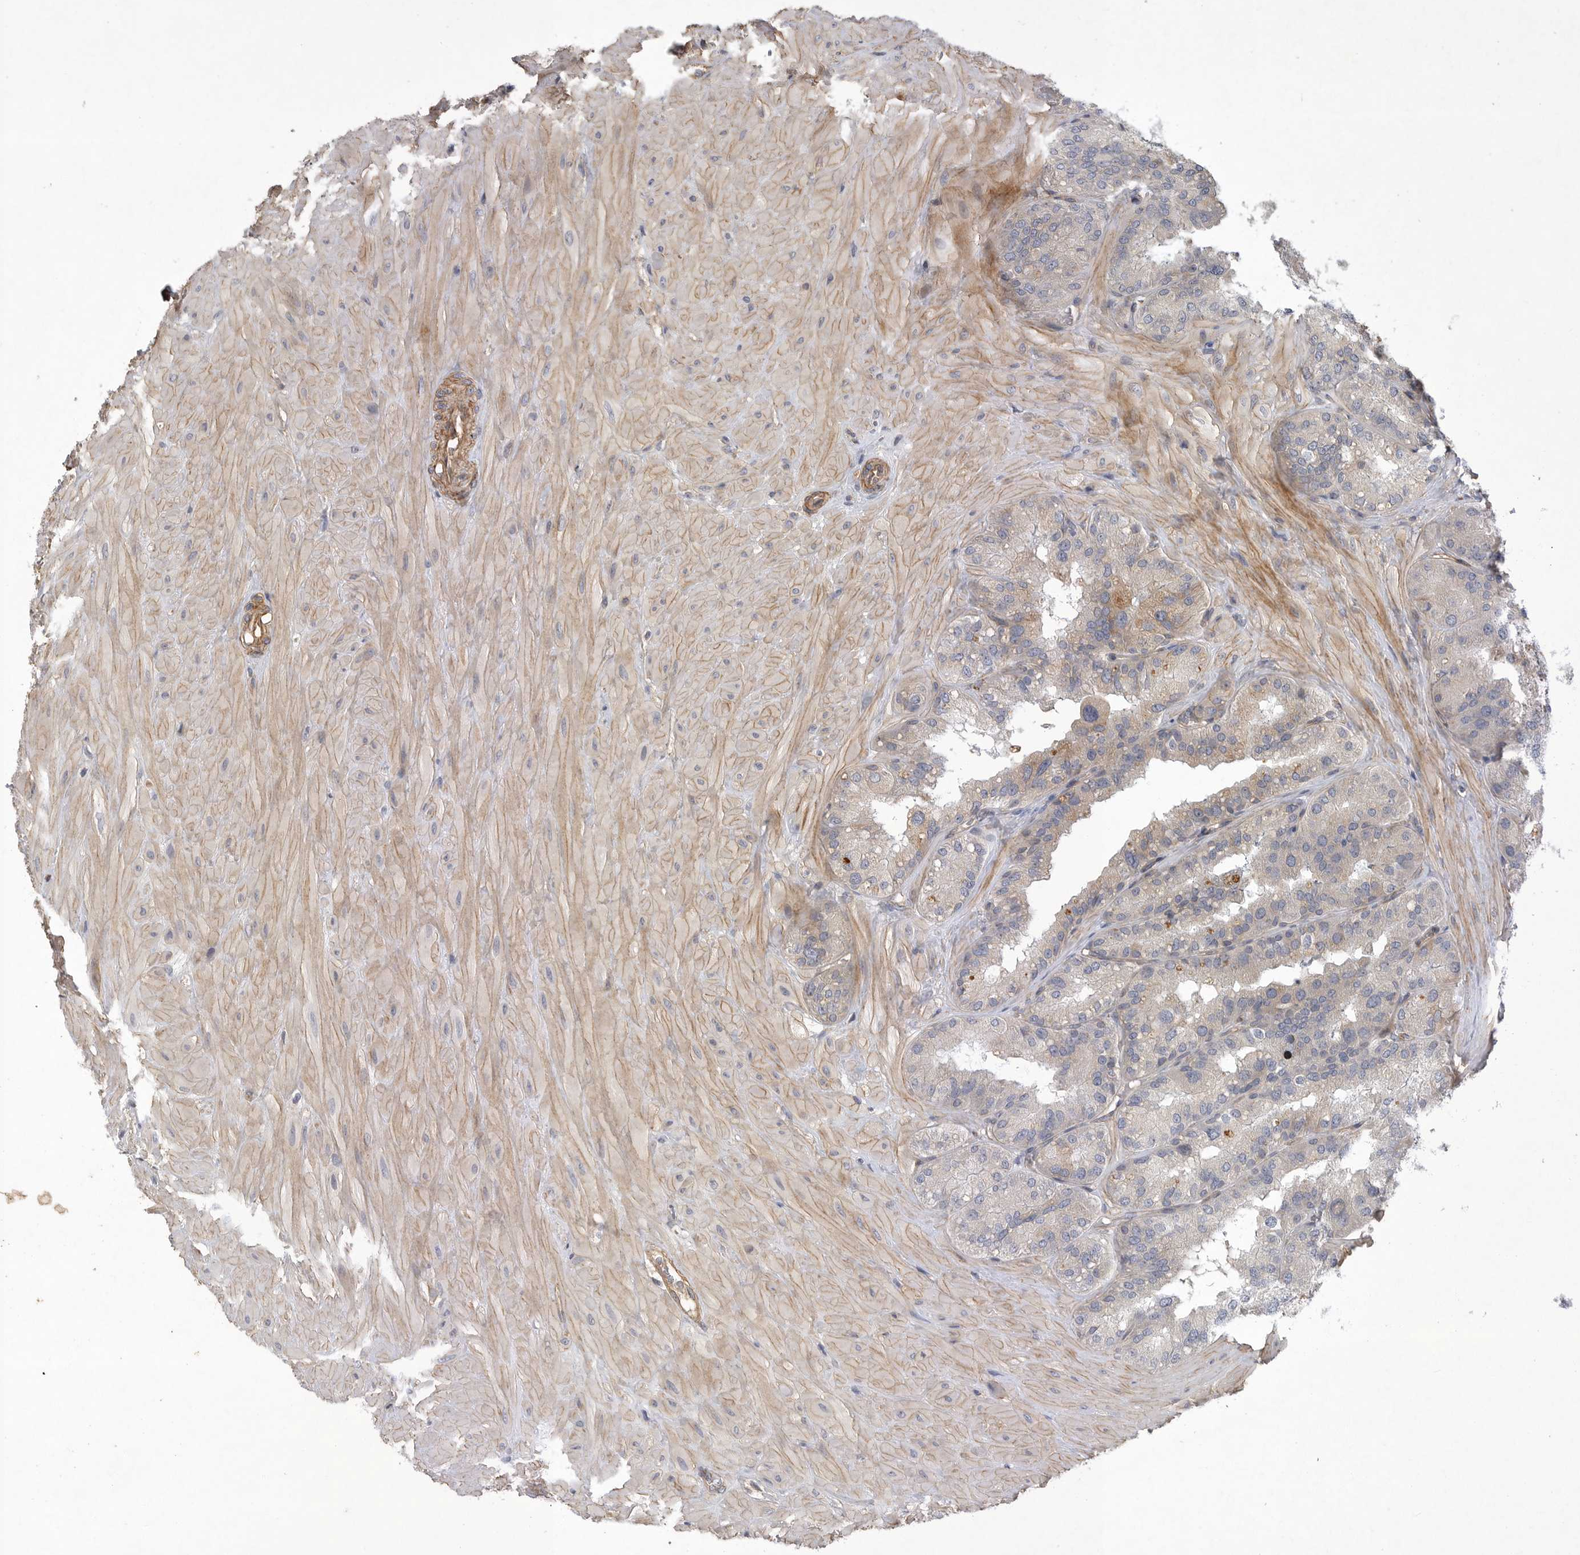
{"staining": {"intensity": "weak", "quantity": "<25%", "location": "cytoplasmic/membranous"}, "tissue": "seminal vesicle", "cell_type": "Glandular cells", "image_type": "normal", "snomed": [{"axis": "morphology", "description": "Normal tissue, NOS"}, {"axis": "topography", "description": "Prostate"}, {"axis": "topography", "description": "Seminal veicle"}], "caption": "Immunohistochemical staining of unremarkable human seminal vesicle reveals no significant positivity in glandular cells.", "gene": "ANKFY1", "patient": {"sex": "male", "age": 51}}